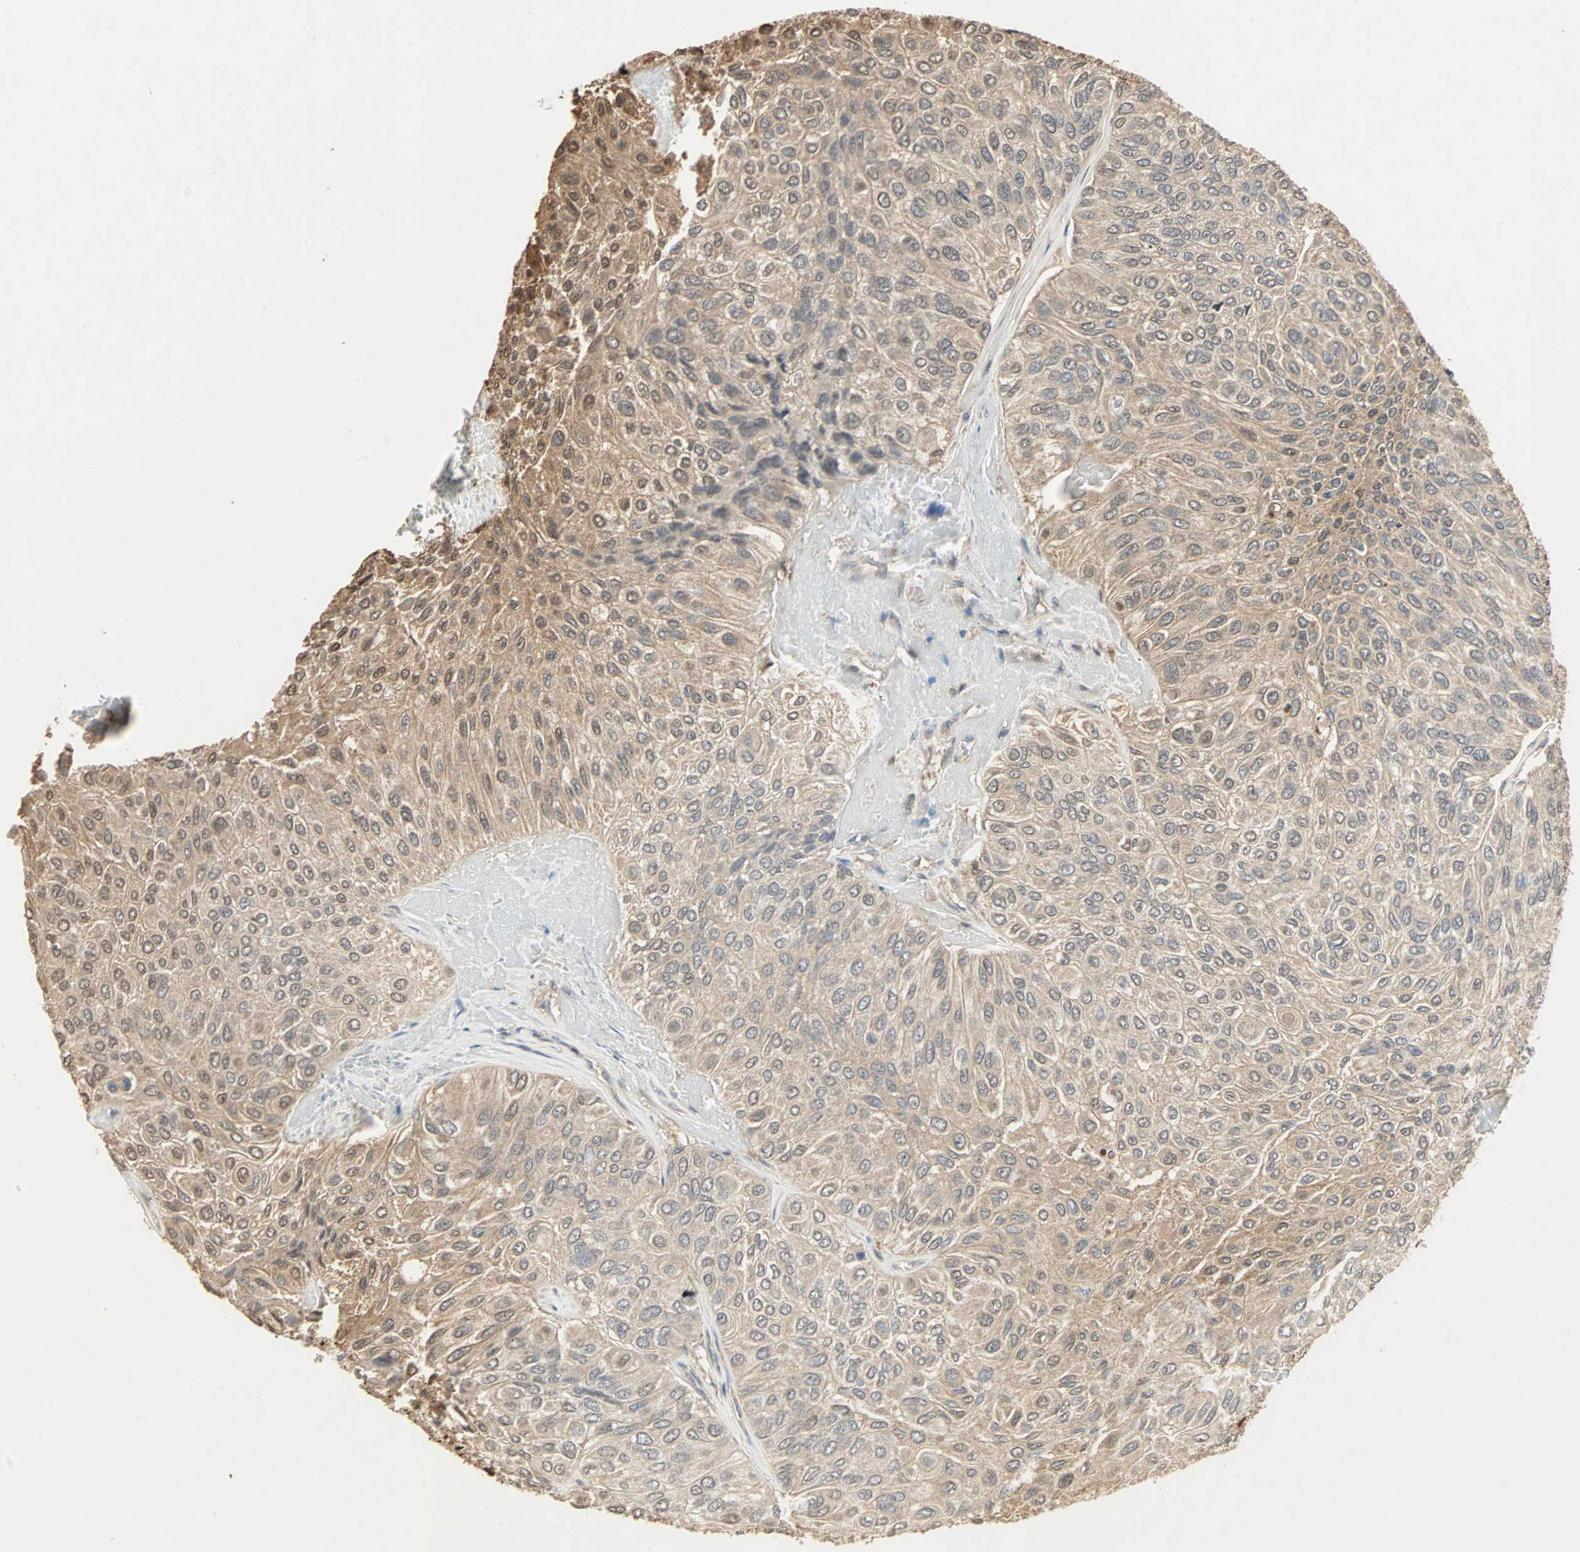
{"staining": {"intensity": "moderate", "quantity": ">75%", "location": "cytoplasmic/membranous,nuclear"}, "tissue": "urothelial cancer", "cell_type": "Tumor cells", "image_type": "cancer", "snomed": [{"axis": "morphology", "description": "Urothelial carcinoma, High grade"}, {"axis": "topography", "description": "Urinary bladder"}], "caption": "This micrograph exhibits high-grade urothelial carcinoma stained with immunohistochemistry to label a protein in brown. The cytoplasmic/membranous and nuclear of tumor cells show moderate positivity for the protein. Nuclei are counter-stained blue.", "gene": "DRG2", "patient": {"sex": "male", "age": 66}}